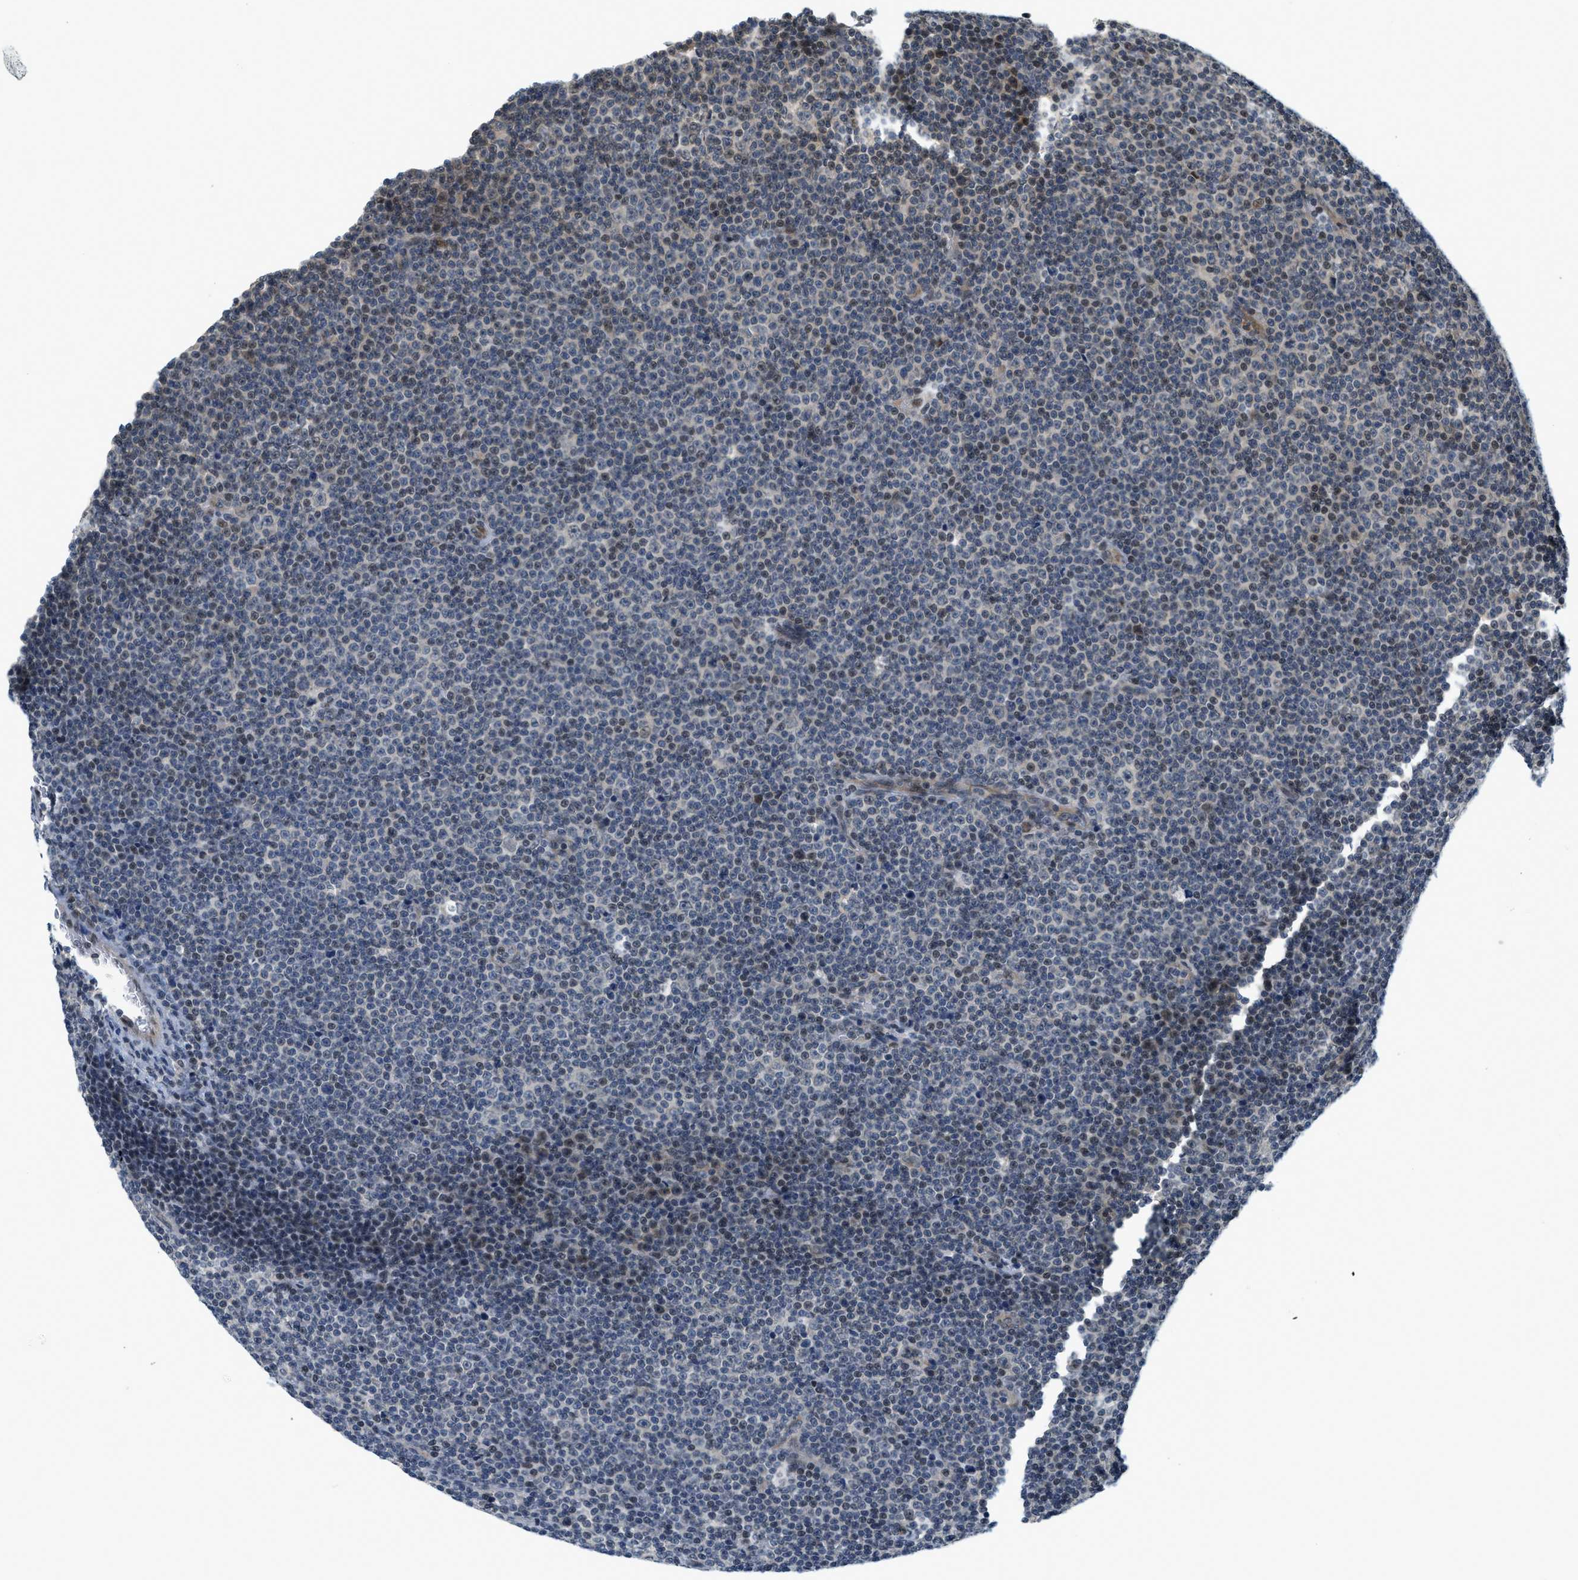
{"staining": {"intensity": "moderate", "quantity": "<25%", "location": "nuclear"}, "tissue": "lymphoma", "cell_type": "Tumor cells", "image_type": "cancer", "snomed": [{"axis": "morphology", "description": "Malignant lymphoma, non-Hodgkin's type, Low grade"}, {"axis": "topography", "description": "Lymph node"}], "caption": "Human low-grade malignant lymphoma, non-Hodgkin's type stained with a brown dye reveals moderate nuclear positive positivity in approximately <25% of tumor cells.", "gene": "KMT2A", "patient": {"sex": "female", "age": 67}}